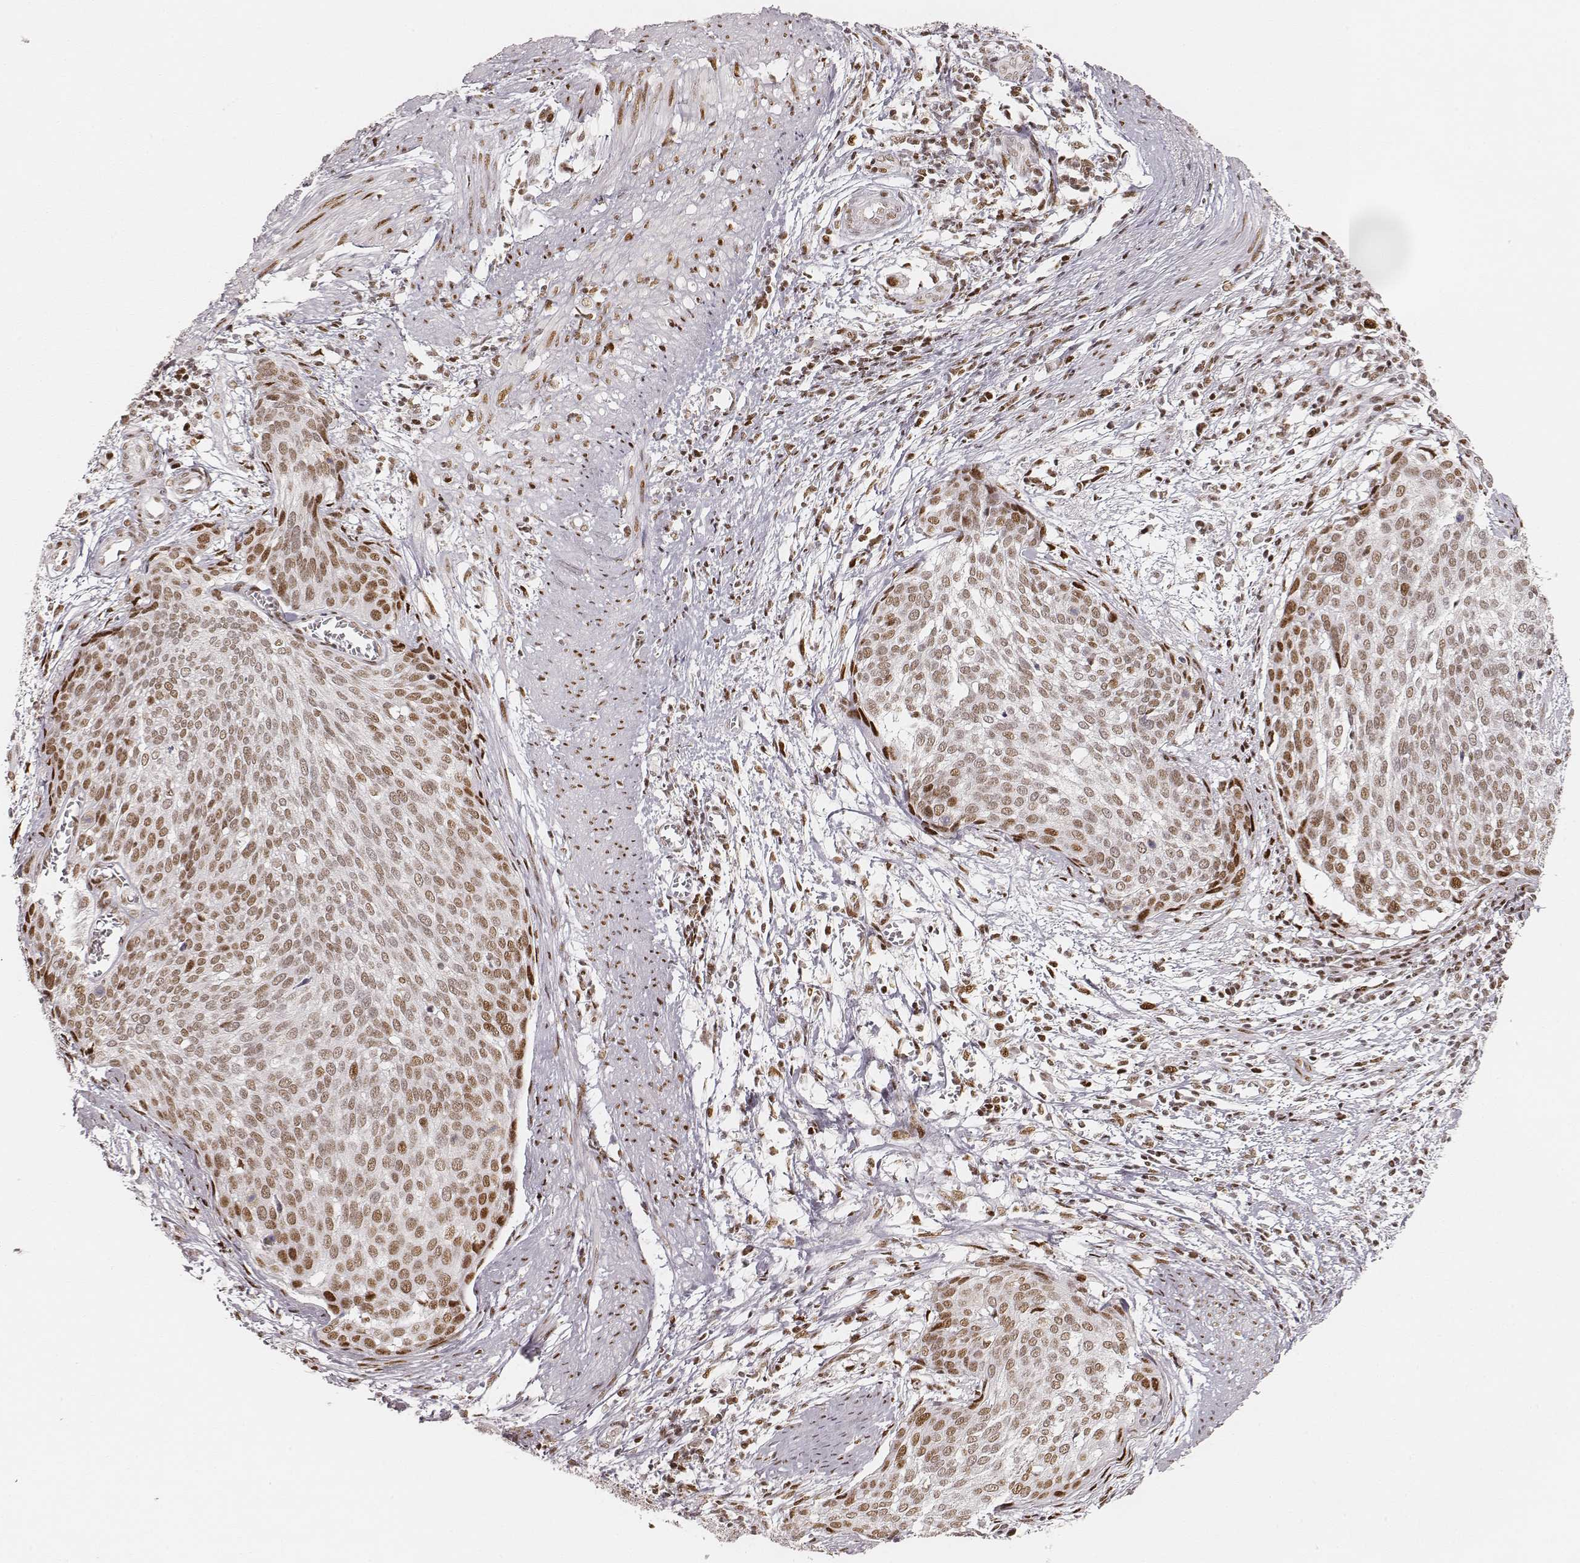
{"staining": {"intensity": "moderate", "quantity": ">75%", "location": "nuclear"}, "tissue": "cervical cancer", "cell_type": "Tumor cells", "image_type": "cancer", "snomed": [{"axis": "morphology", "description": "Squamous cell carcinoma, NOS"}, {"axis": "topography", "description": "Cervix"}], "caption": "A high-resolution photomicrograph shows IHC staining of cervical squamous cell carcinoma, which displays moderate nuclear staining in about >75% of tumor cells.", "gene": "HNRNPC", "patient": {"sex": "female", "age": 39}}